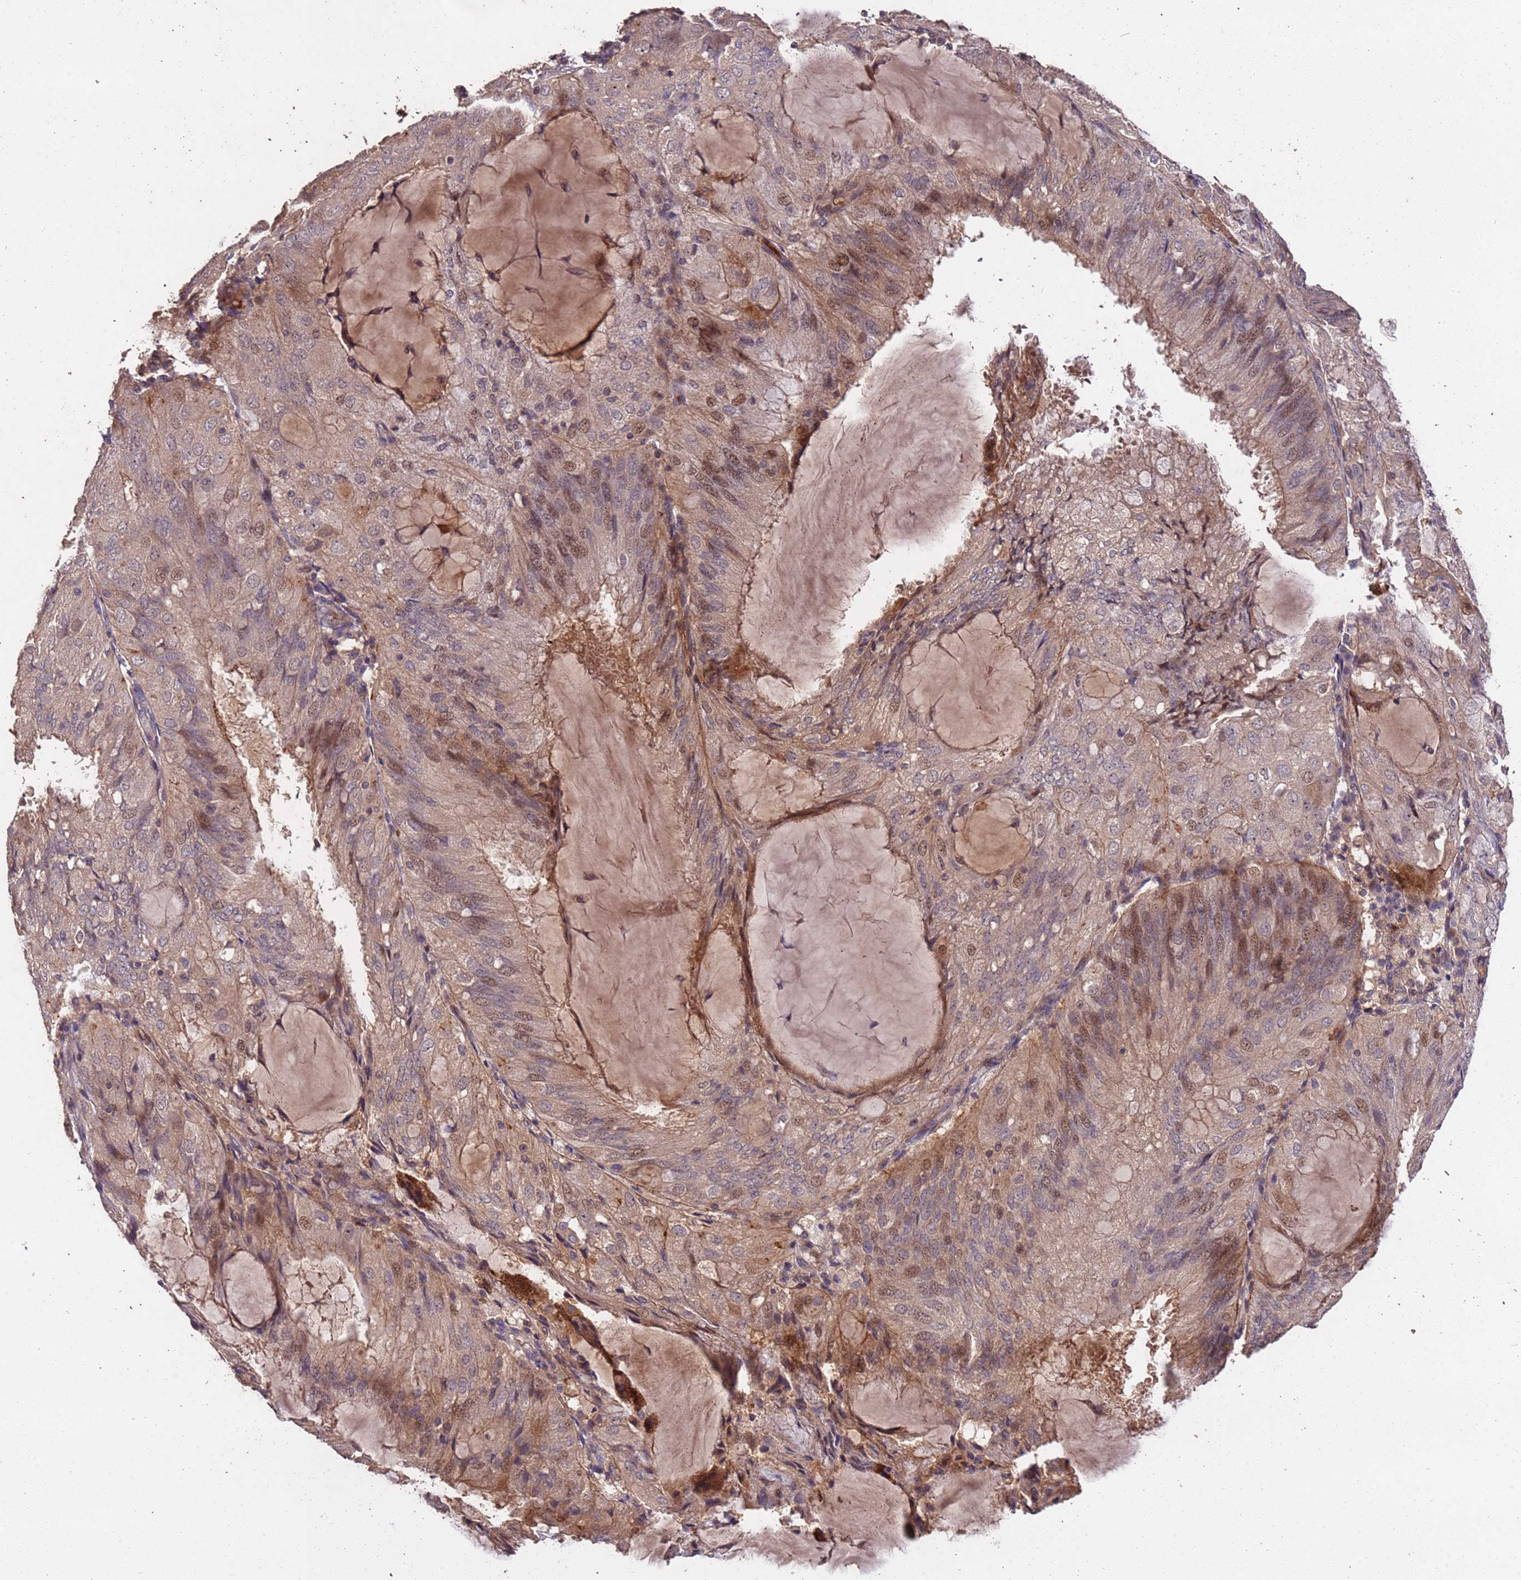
{"staining": {"intensity": "weak", "quantity": "25%-75%", "location": "cytoplasmic/membranous,nuclear"}, "tissue": "endometrial cancer", "cell_type": "Tumor cells", "image_type": "cancer", "snomed": [{"axis": "morphology", "description": "Adenocarcinoma, NOS"}, {"axis": "topography", "description": "Endometrium"}], "caption": "IHC (DAB (3,3'-diaminobenzidine)) staining of human endometrial adenocarcinoma exhibits weak cytoplasmic/membranous and nuclear protein expression in approximately 25%-75% of tumor cells.", "gene": "CCDC184", "patient": {"sex": "female", "age": 81}}